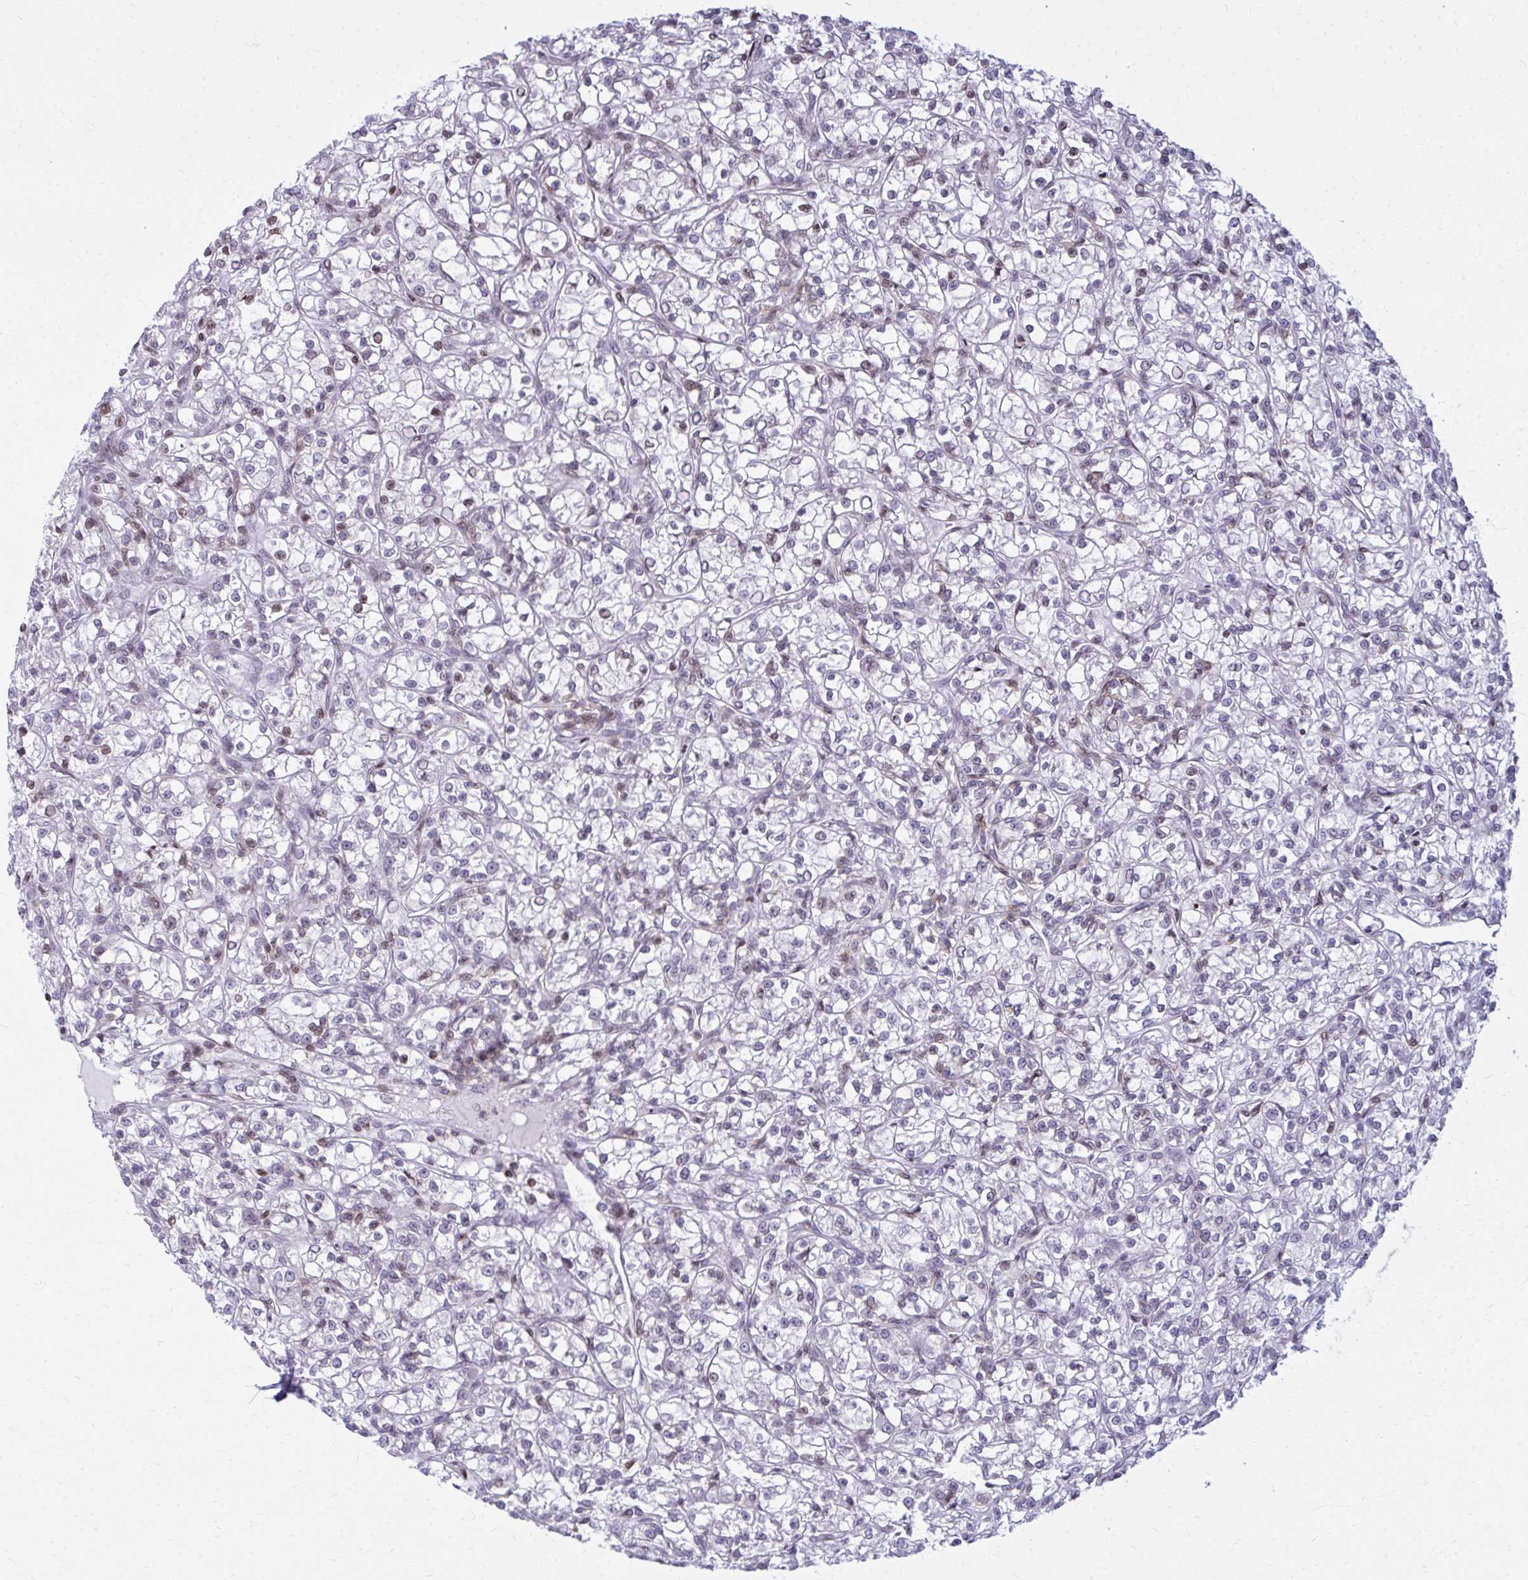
{"staining": {"intensity": "negative", "quantity": "none", "location": "none"}, "tissue": "renal cancer", "cell_type": "Tumor cells", "image_type": "cancer", "snomed": [{"axis": "morphology", "description": "Adenocarcinoma, NOS"}, {"axis": "topography", "description": "Kidney"}], "caption": "Immunohistochemistry (IHC) of human renal adenocarcinoma shows no positivity in tumor cells. The staining was performed using DAB to visualize the protein expression in brown, while the nuclei were stained in blue with hematoxylin (Magnification: 20x).", "gene": "AP5M1", "patient": {"sex": "female", "age": 59}}